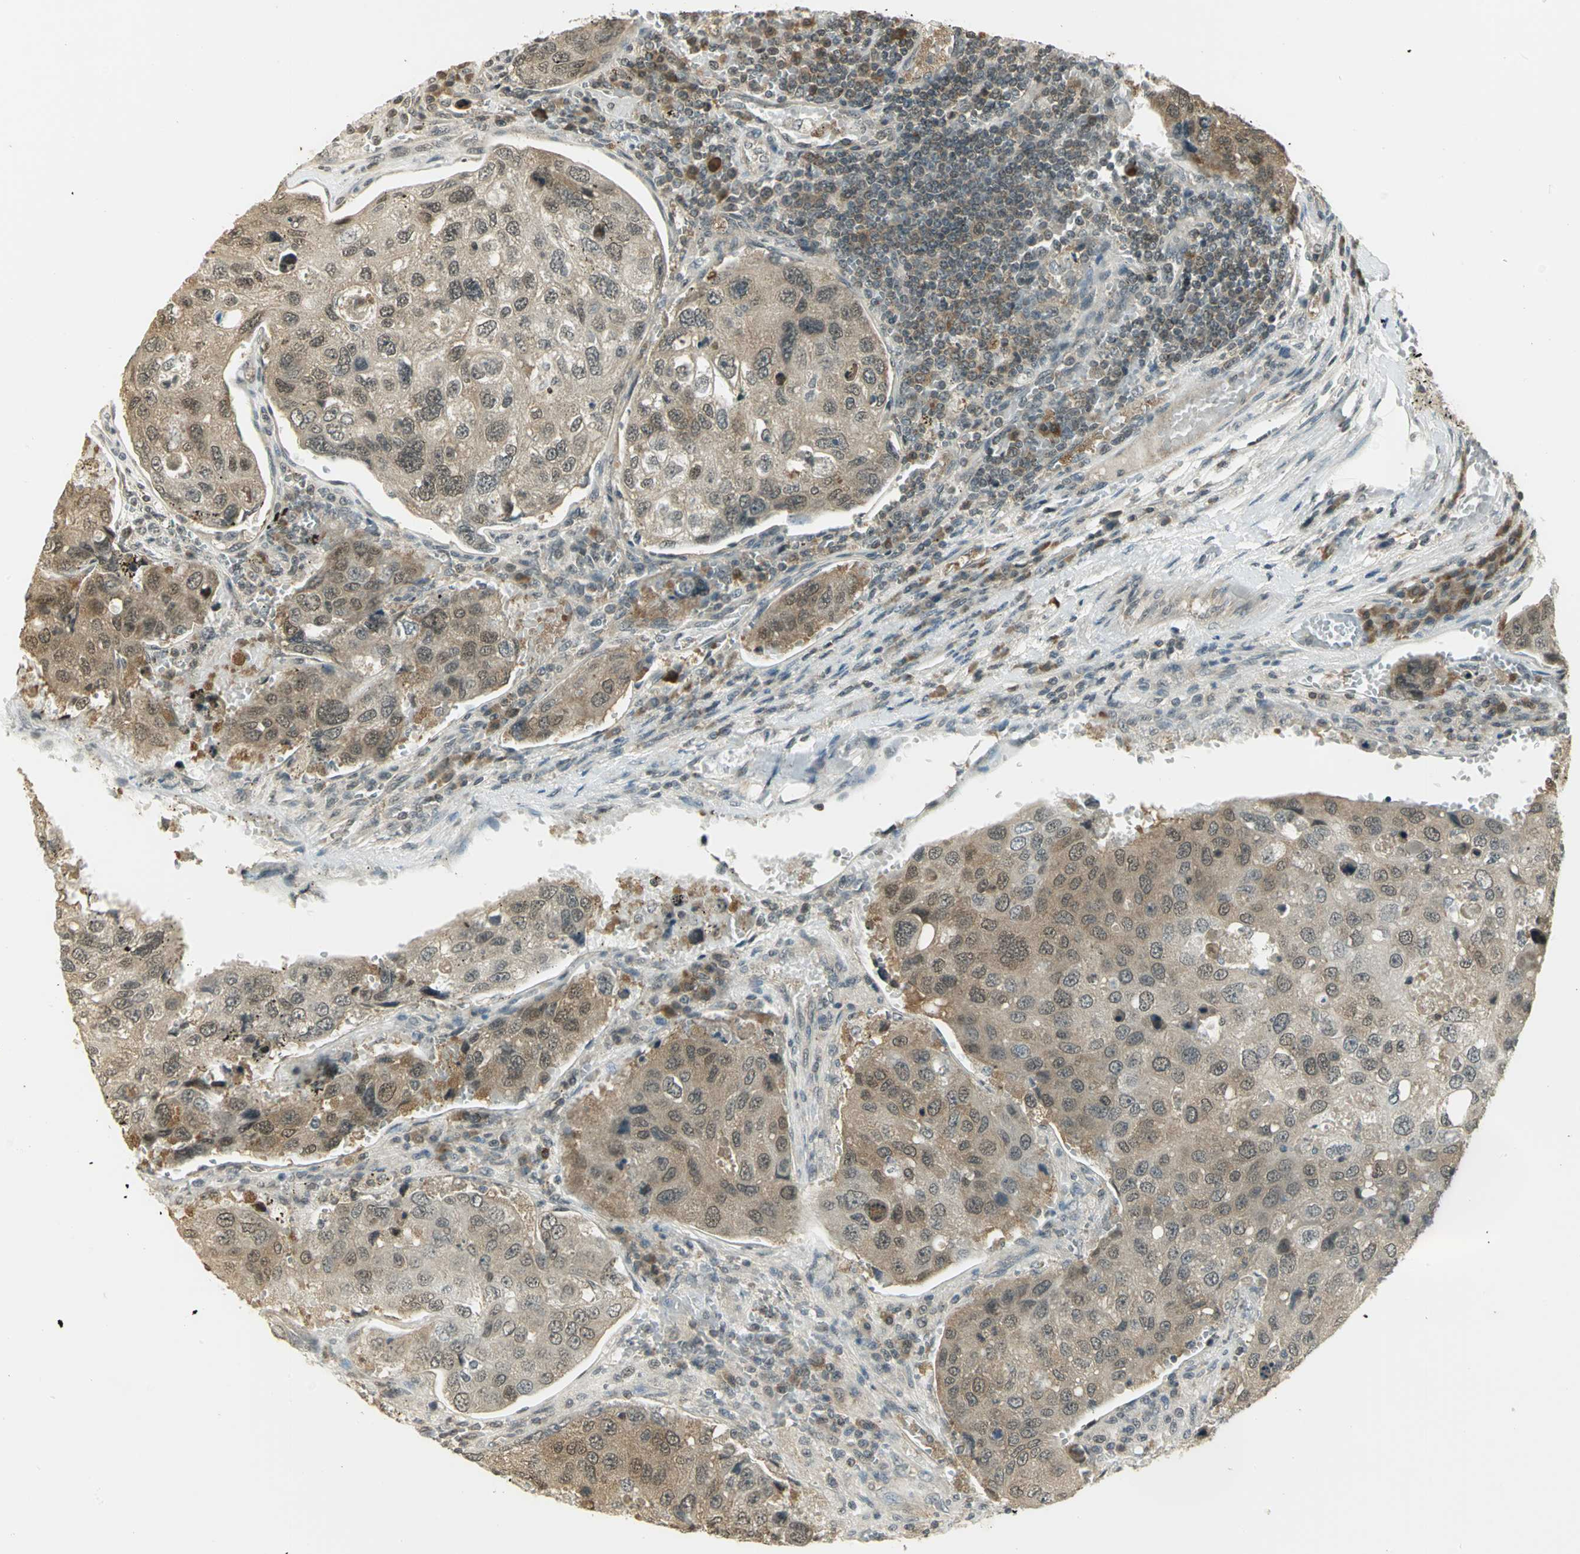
{"staining": {"intensity": "moderate", "quantity": ">75%", "location": "cytoplasmic/membranous"}, "tissue": "urothelial cancer", "cell_type": "Tumor cells", "image_type": "cancer", "snomed": [{"axis": "morphology", "description": "Urothelial carcinoma, High grade"}, {"axis": "topography", "description": "Lymph node"}, {"axis": "topography", "description": "Urinary bladder"}], "caption": "Immunohistochemistry histopathology image of urothelial carcinoma (high-grade) stained for a protein (brown), which shows medium levels of moderate cytoplasmic/membranous positivity in approximately >75% of tumor cells.", "gene": "CDC34", "patient": {"sex": "male", "age": 51}}